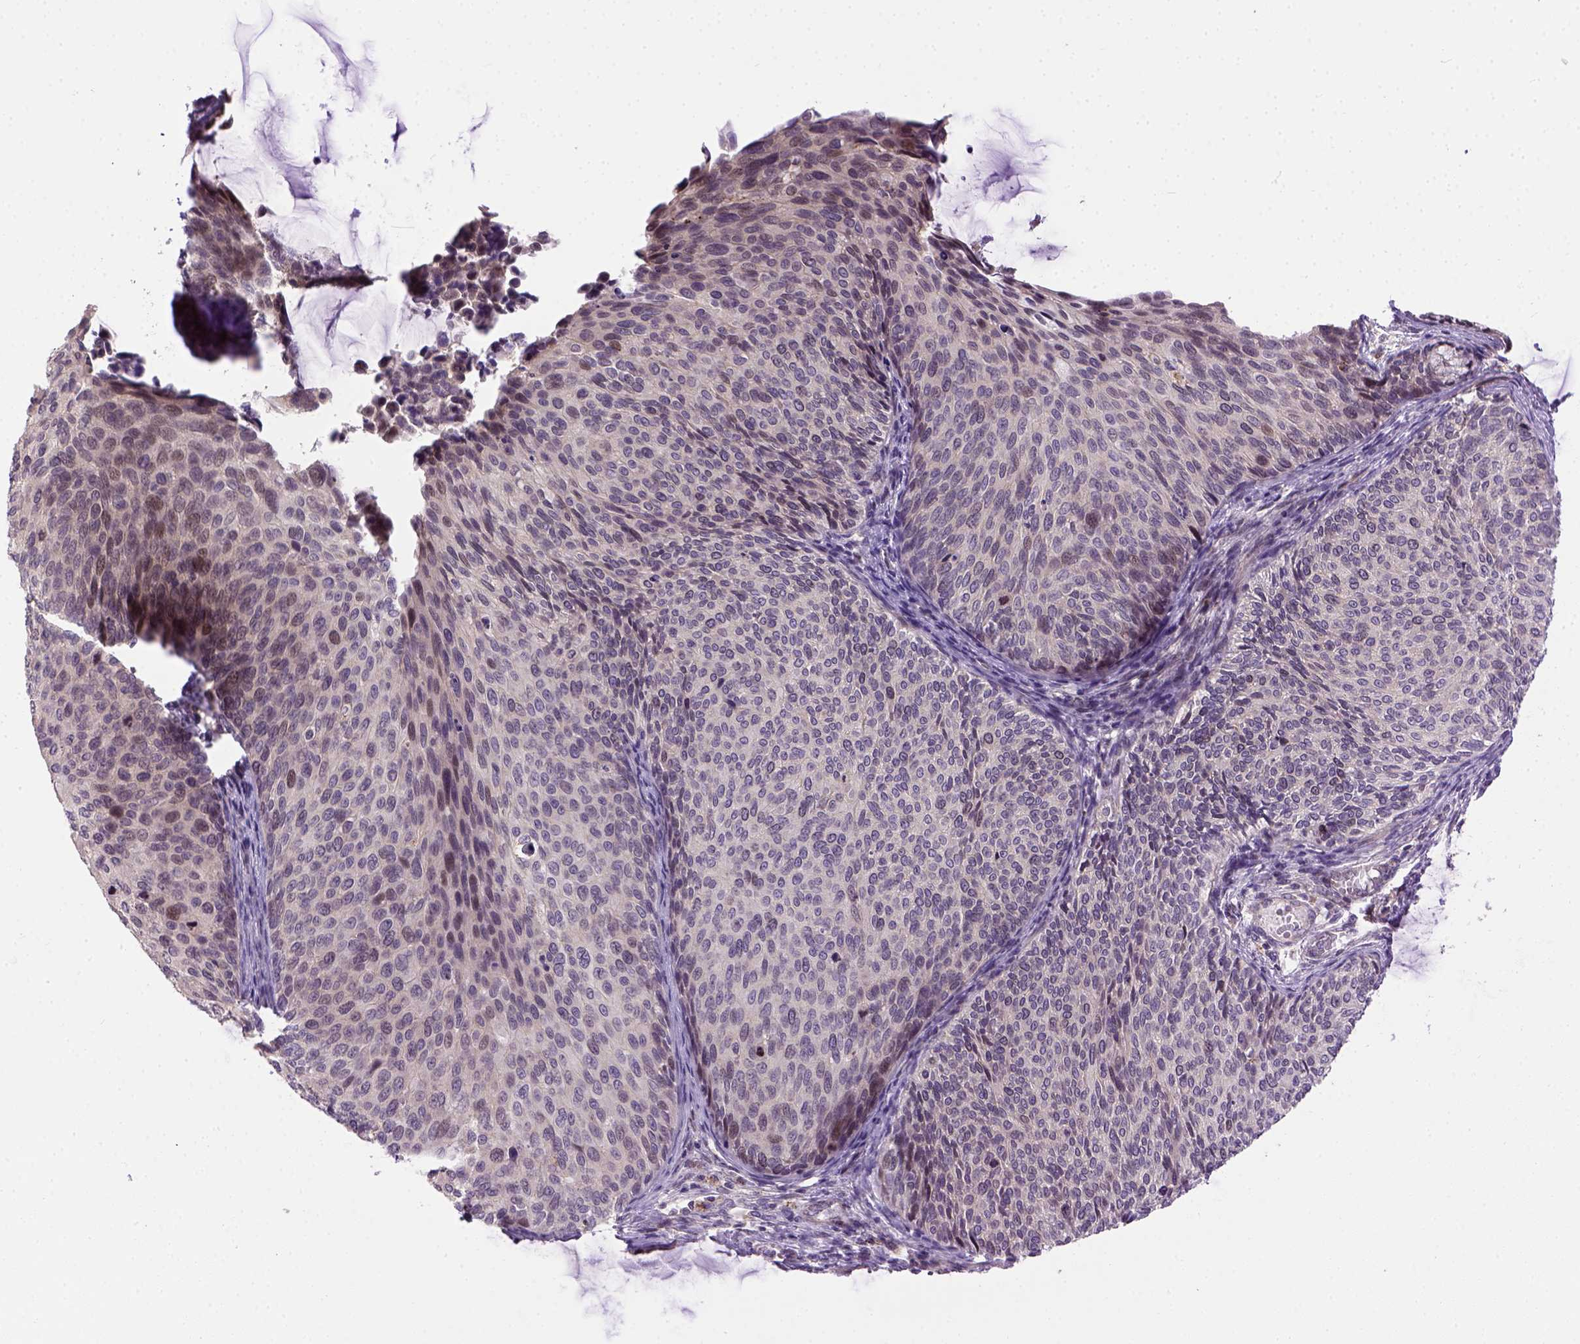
{"staining": {"intensity": "weak", "quantity": "25%-75%", "location": "cytoplasmic/membranous"}, "tissue": "cervical cancer", "cell_type": "Tumor cells", "image_type": "cancer", "snomed": [{"axis": "morphology", "description": "Squamous cell carcinoma, NOS"}, {"axis": "topography", "description": "Cervix"}], "caption": "A brown stain shows weak cytoplasmic/membranous positivity of a protein in squamous cell carcinoma (cervical) tumor cells.", "gene": "KAZN", "patient": {"sex": "female", "age": 36}}